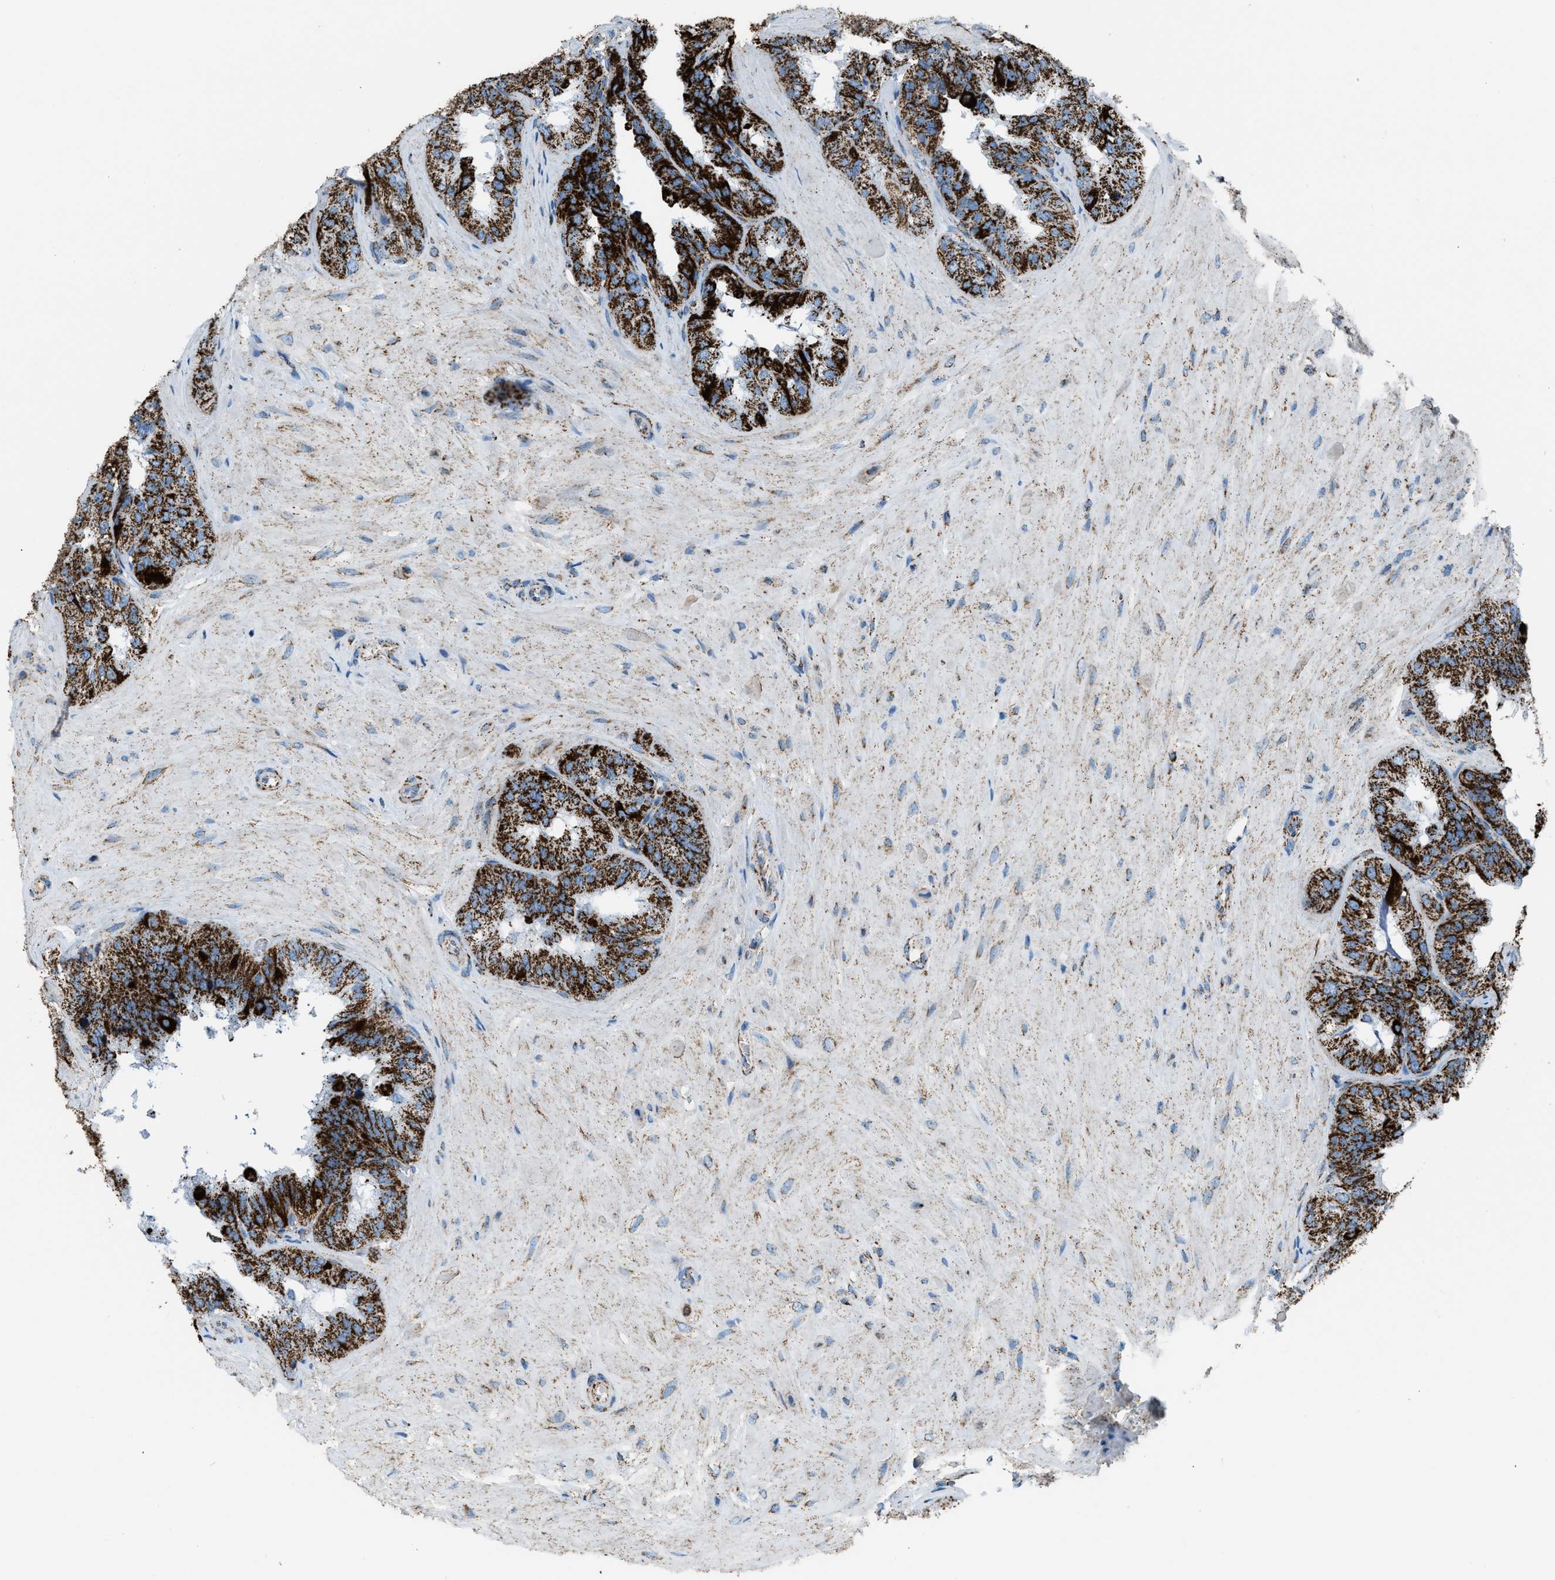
{"staining": {"intensity": "strong", "quantity": ">75%", "location": "cytoplasmic/membranous"}, "tissue": "seminal vesicle", "cell_type": "Glandular cells", "image_type": "normal", "snomed": [{"axis": "morphology", "description": "Normal tissue, NOS"}, {"axis": "topography", "description": "Prostate"}, {"axis": "topography", "description": "Seminal veicle"}], "caption": "An image of human seminal vesicle stained for a protein shows strong cytoplasmic/membranous brown staining in glandular cells. The staining was performed using DAB (3,3'-diaminobenzidine) to visualize the protein expression in brown, while the nuclei were stained in blue with hematoxylin (Magnification: 20x).", "gene": "MDH2", "patient": {"sex": "male", "age": 51}}